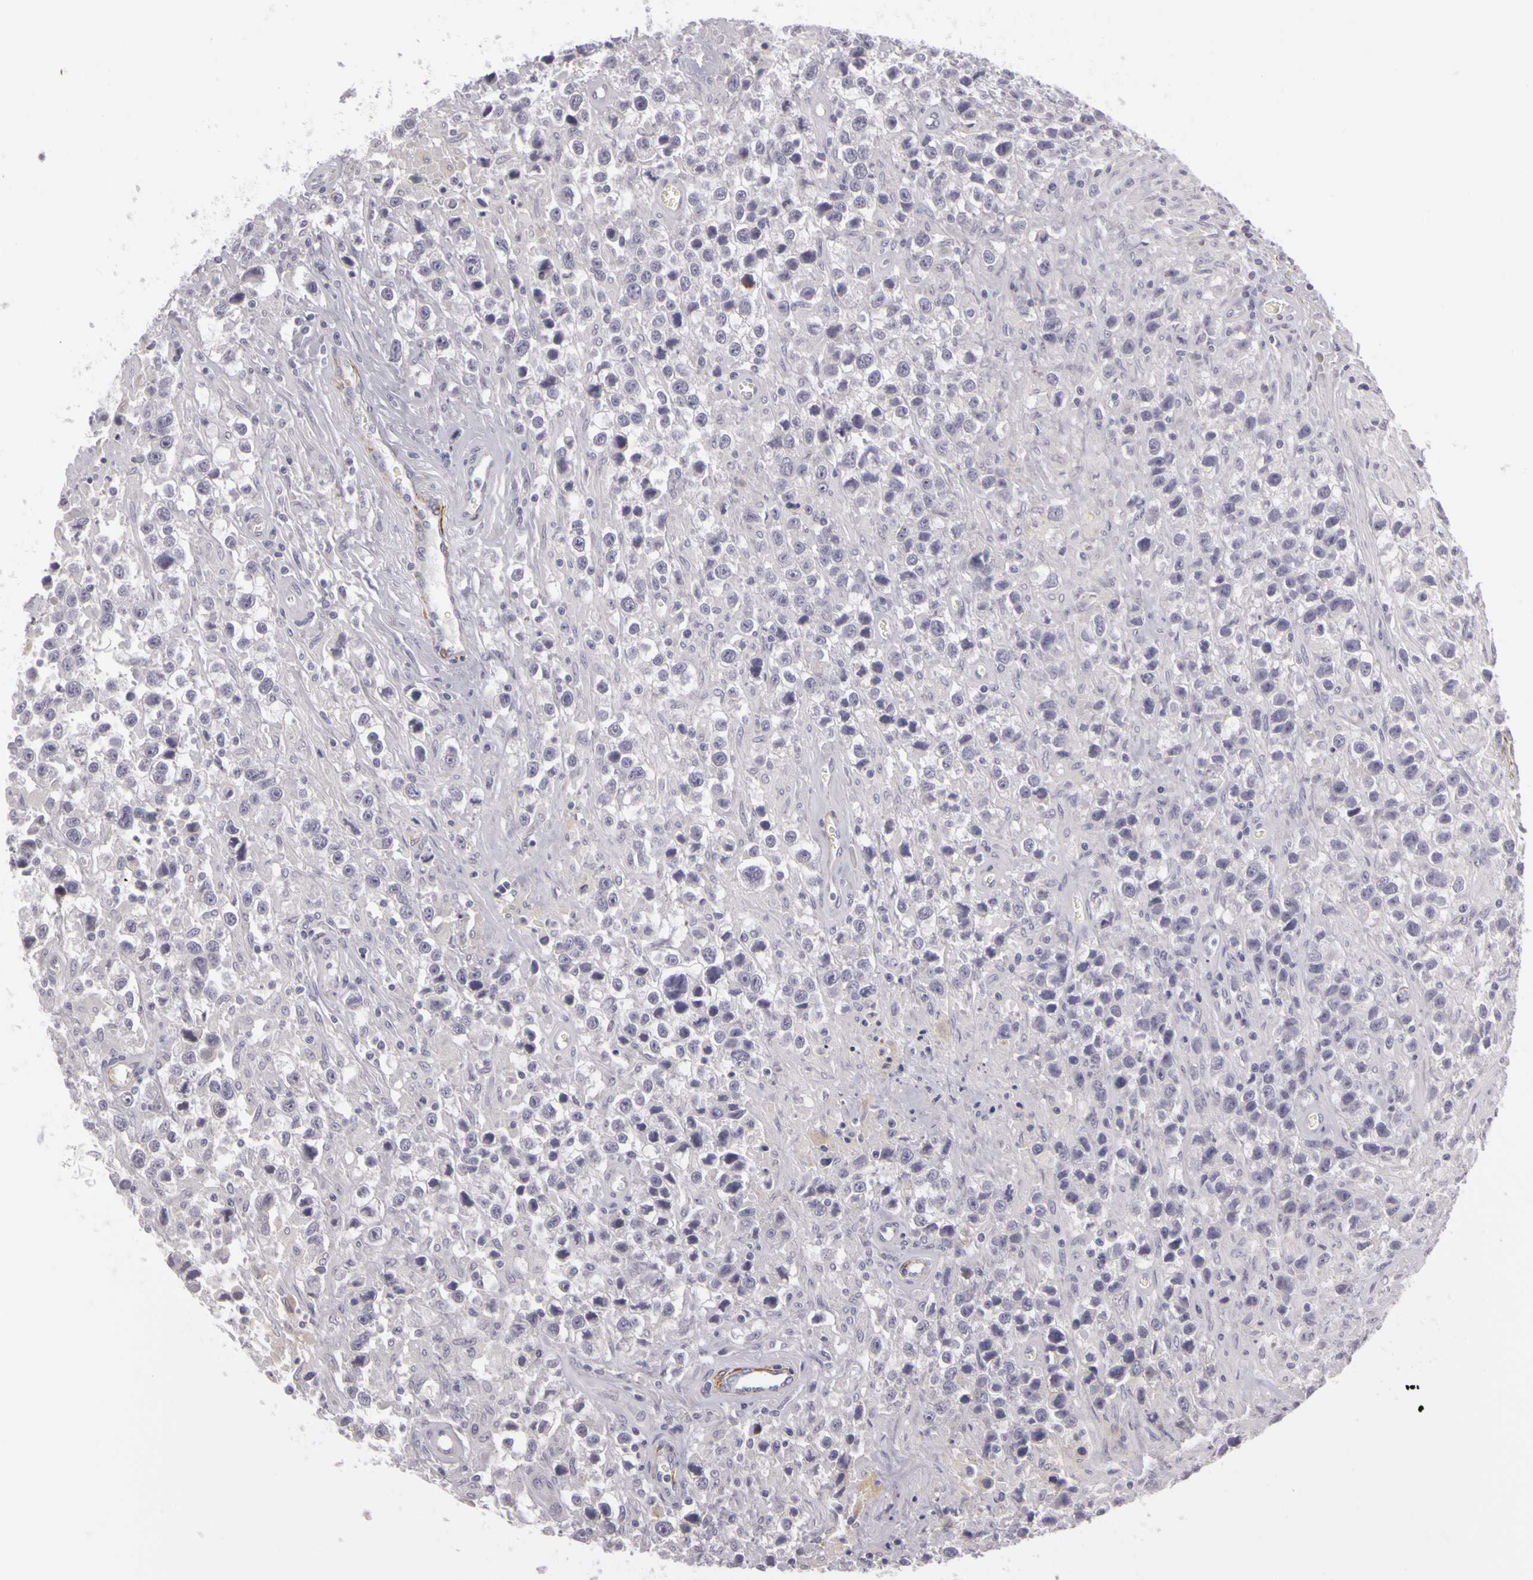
{"staining": {"intensity": "negative", "quantity": "none", "location": "none"}, "tissue": "testis cancer", "cell_type": "Tumor cells", "image_type": "cancer", "snomed": [{"axis": "morphology", "description": "Seminoma, NOS"}, {"axis": "topography", "description": "Testis"}], "caption": "Testis seminoma stained for a protein using immunohistochemistry (IHC) exhibits no staining tumor cells.", "gene": "CNTN2", "patient": {"sex": "male", "age": 43}}